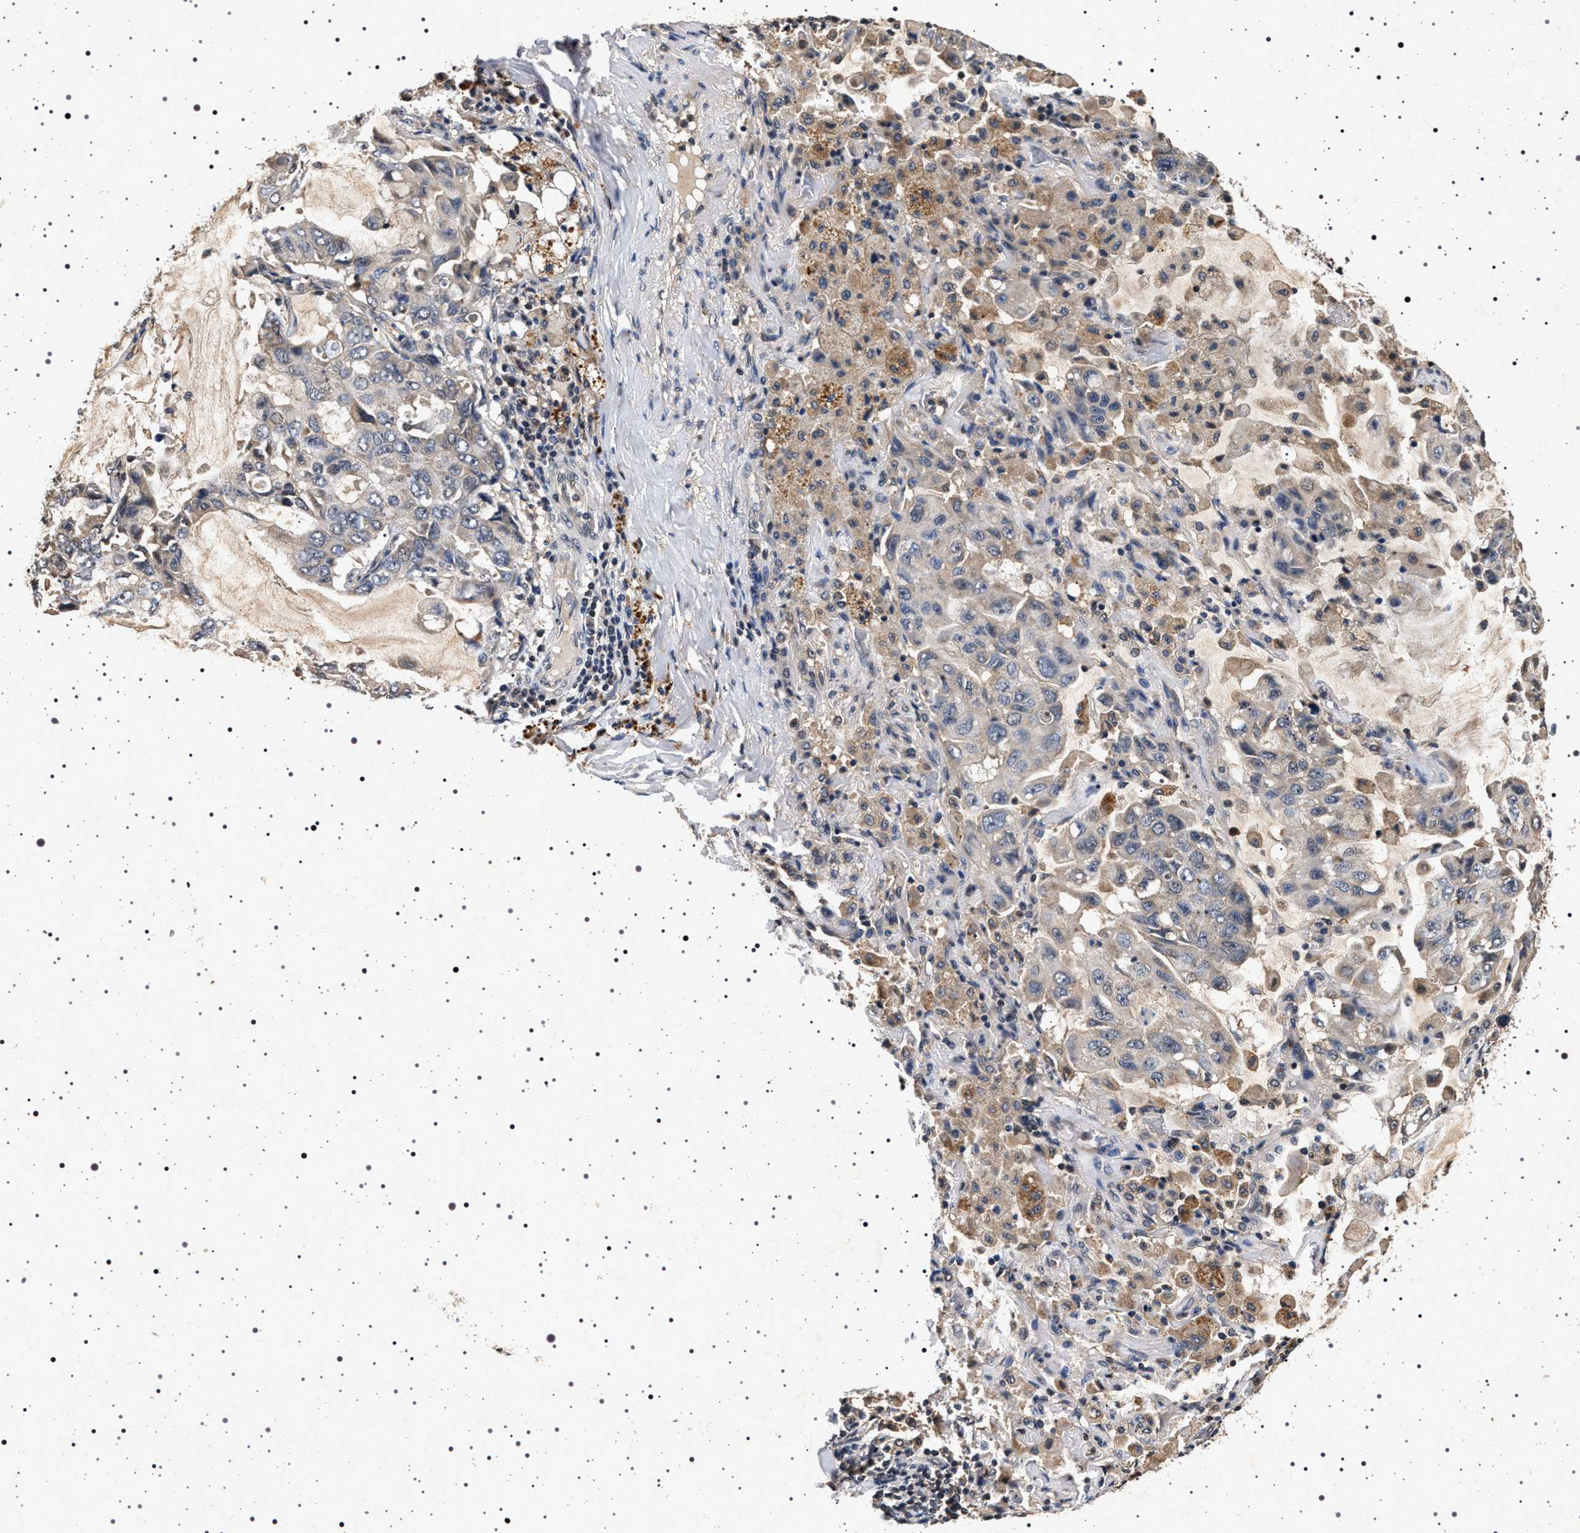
{"staining": {"intensity": "negative", "quantity": "none", "location": "none"}, "tissue": "lung cancer", "cell_type": "Tumor cells", "image_type": "cancer", "snomed": [{"axis": "morphology", "description": "Adenocarcinoma, NOS"}, {"axis": "topography", "description": "Lung"}], "caption": "DAB (3,3'-diaminobenzidine) immunohistochemical staining of human adenocarcinoma (lung) displays no significant positivity in tumor cells.", "gene": "CDKN1B", "patient": {"sex": "male", "age": 64}}